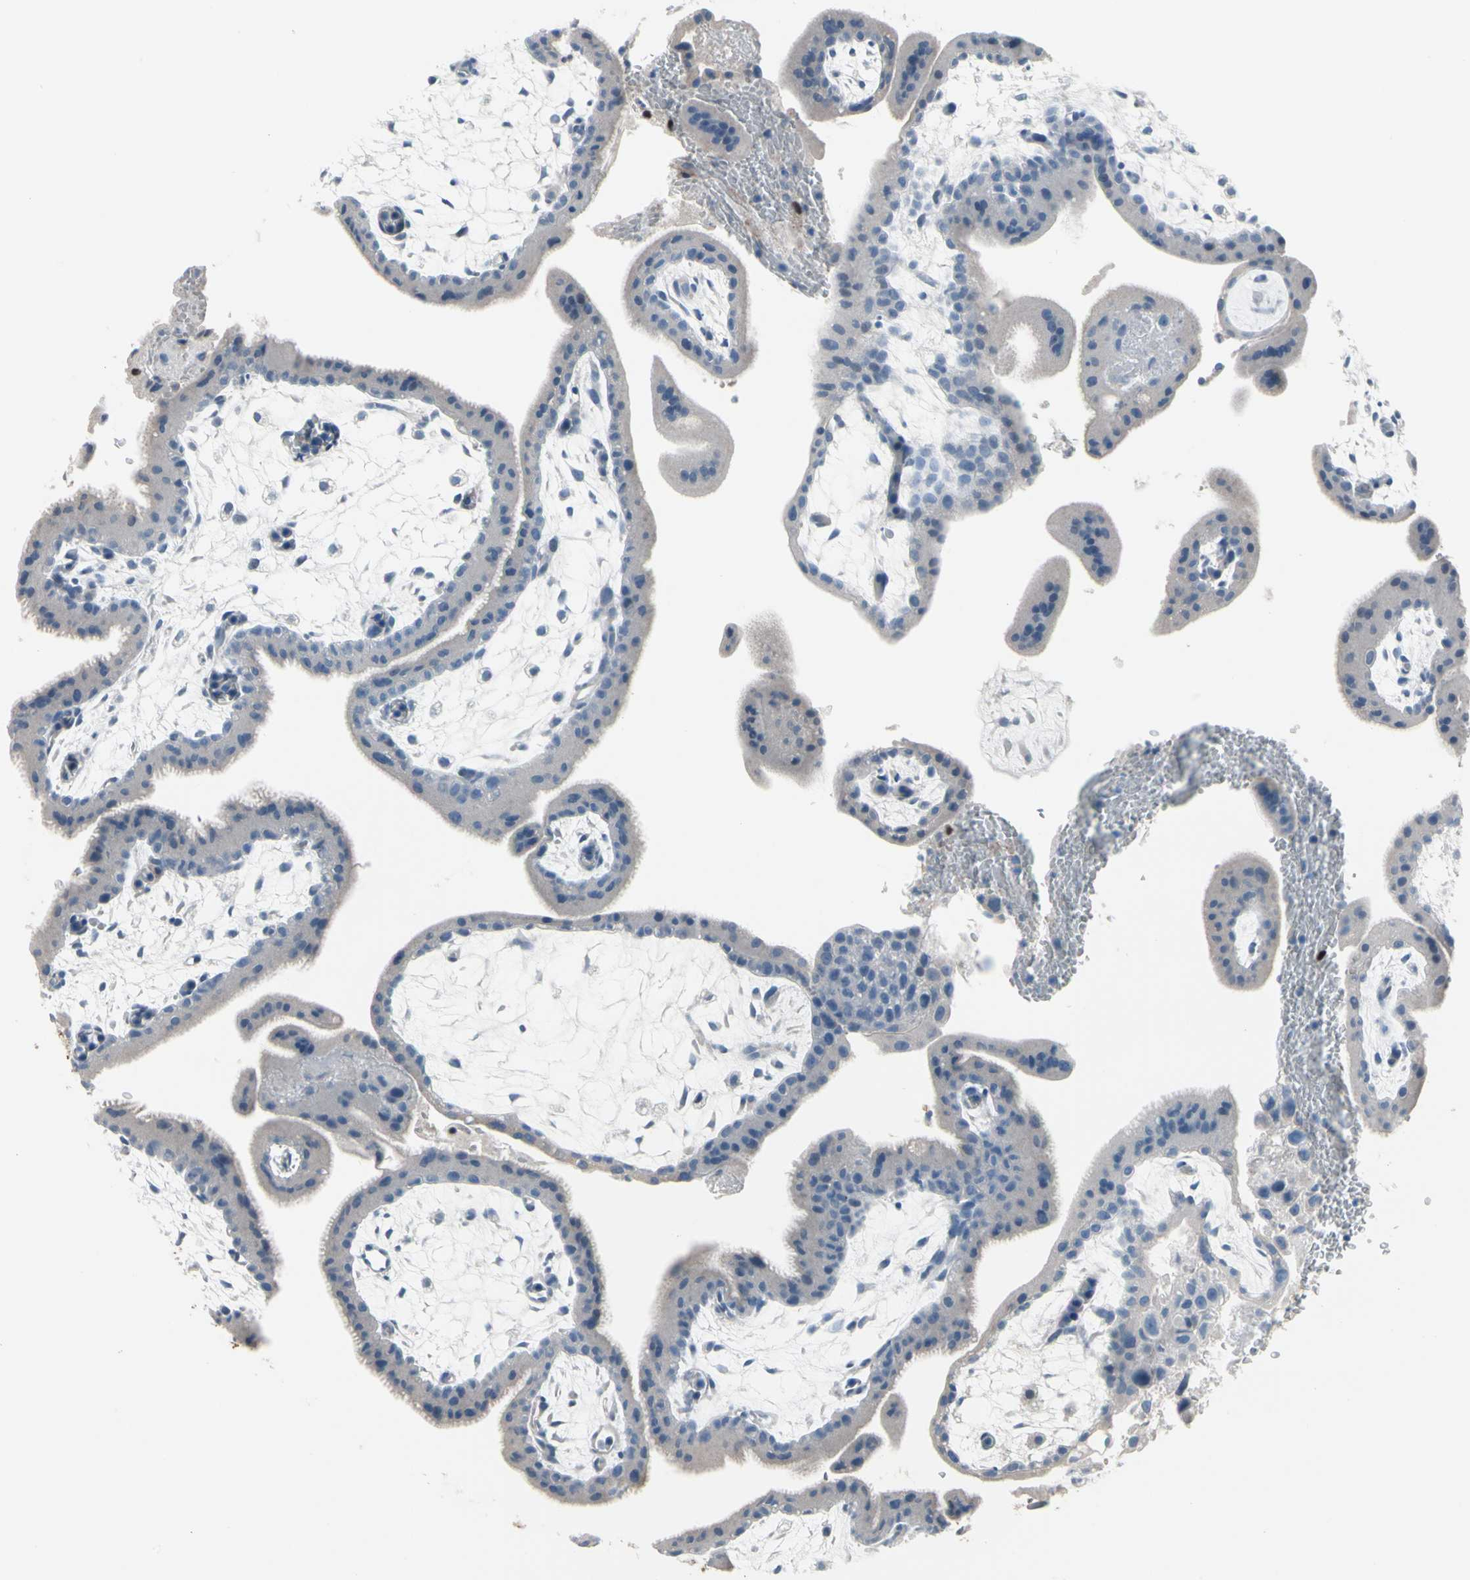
{"staining": {"intensity": "moderate", "quantity": "25%-75%", "location": "nuclear"}, "tissue": "placenta", "cell_type": "Decidual cells", "image_type": "normal", "snomed": [{"axis": "morphology", "description": "Normal tissue, NOS"}, {"axis": "topography", "description": "Placenta"}], "caption": "Brown immunohistochemical staining in benign human placenta demonstrates moderate nuclear positivity in about 25%-75% of decidual cells.", "gene": "PGR", "patient": {"sex": "female", "age": 35}}